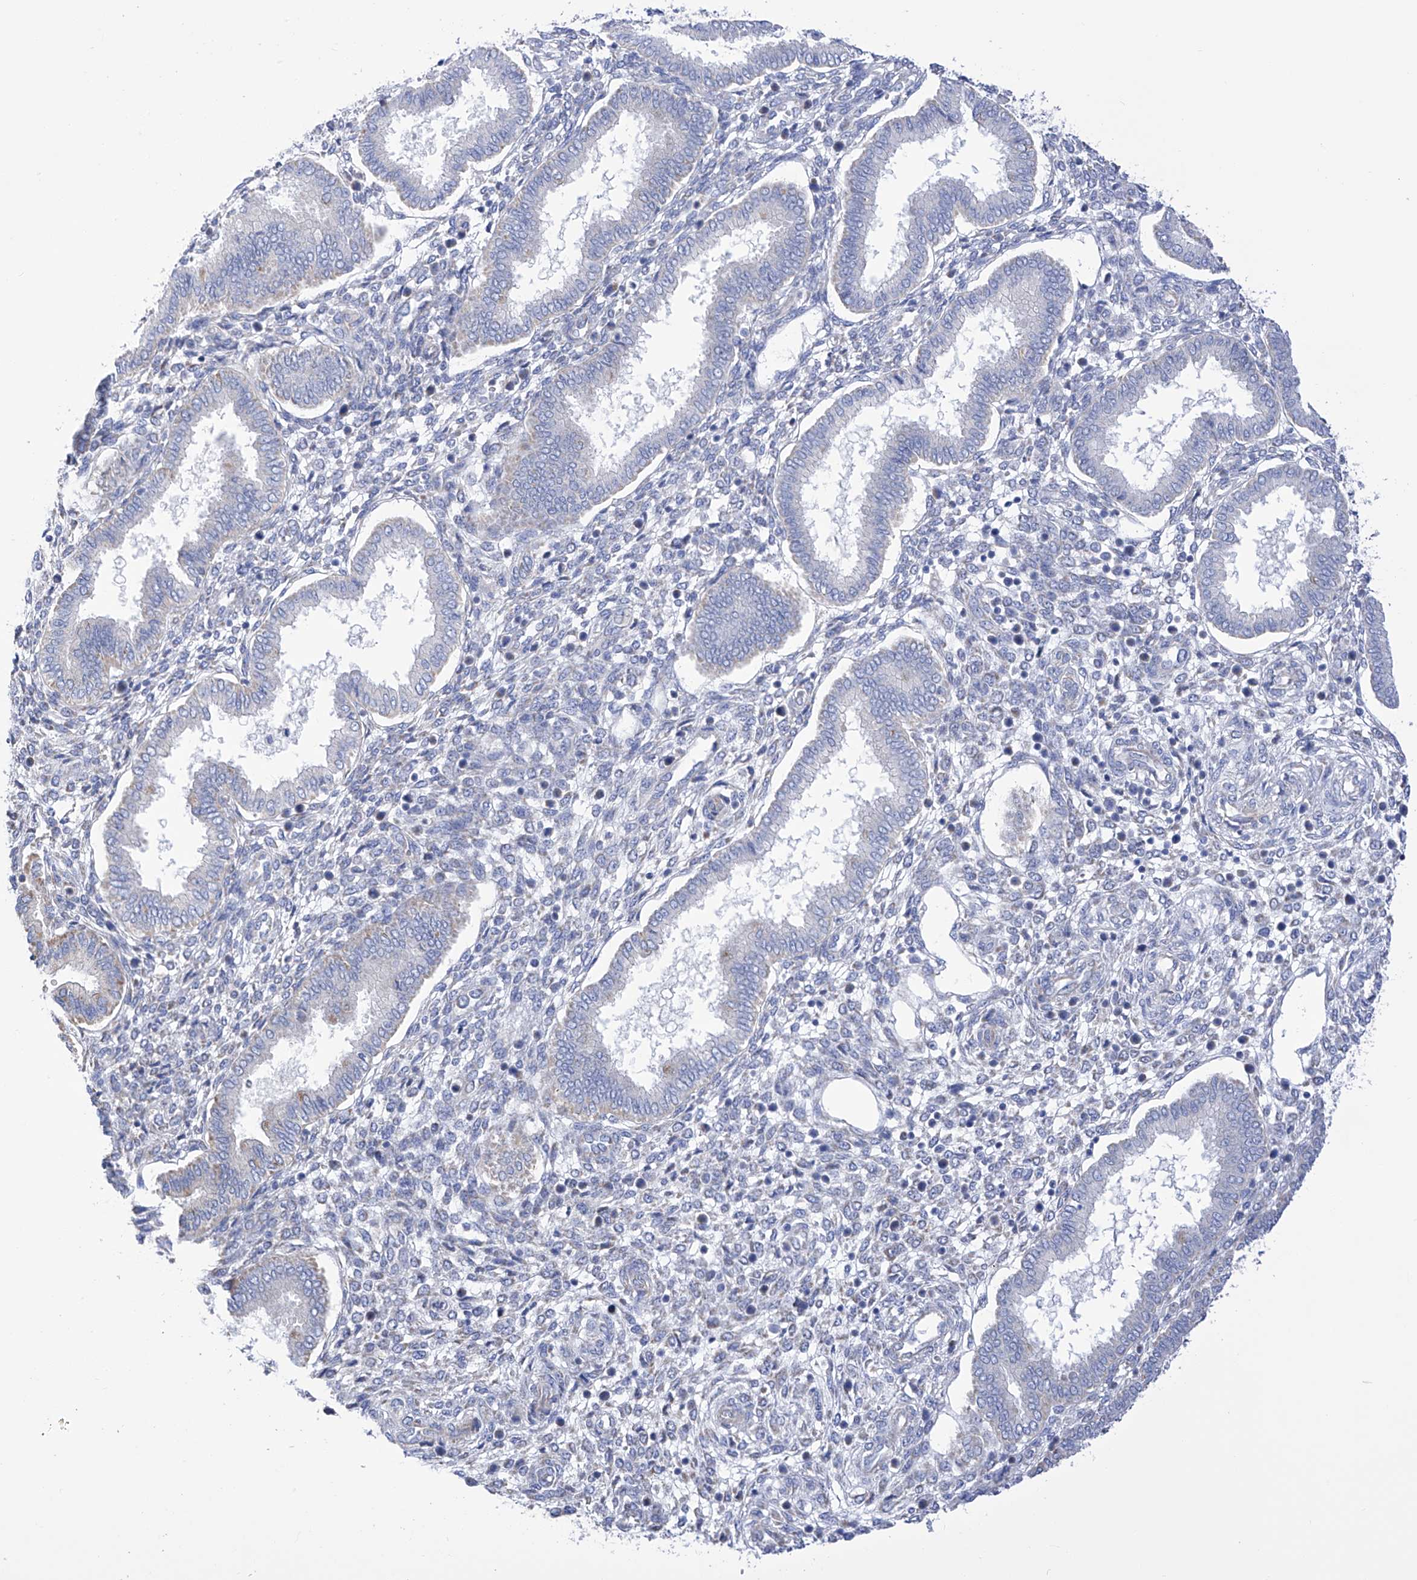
{"staining": {"intensity": "negative", "quantity": "none", "location": "none"}, "tissue": "endometrium", "cell_type": "Cells in endometrial stroma", "image_type": "normal", "snomed": [{"axis": "morphology", "description": "Normal tissue, NOS"}, {"axis": "topography", "description": "Endometrium"}], "caption": "Immunohistochemistry photomicrograph of benign endometrium: human endometrium stained with DAB (3,3'-diaminobenzidine) exhibits no significant protein staining in cells in endometrial stroma.", "gene": "FLG", "patient": {"sex": "female", "age": 24}}